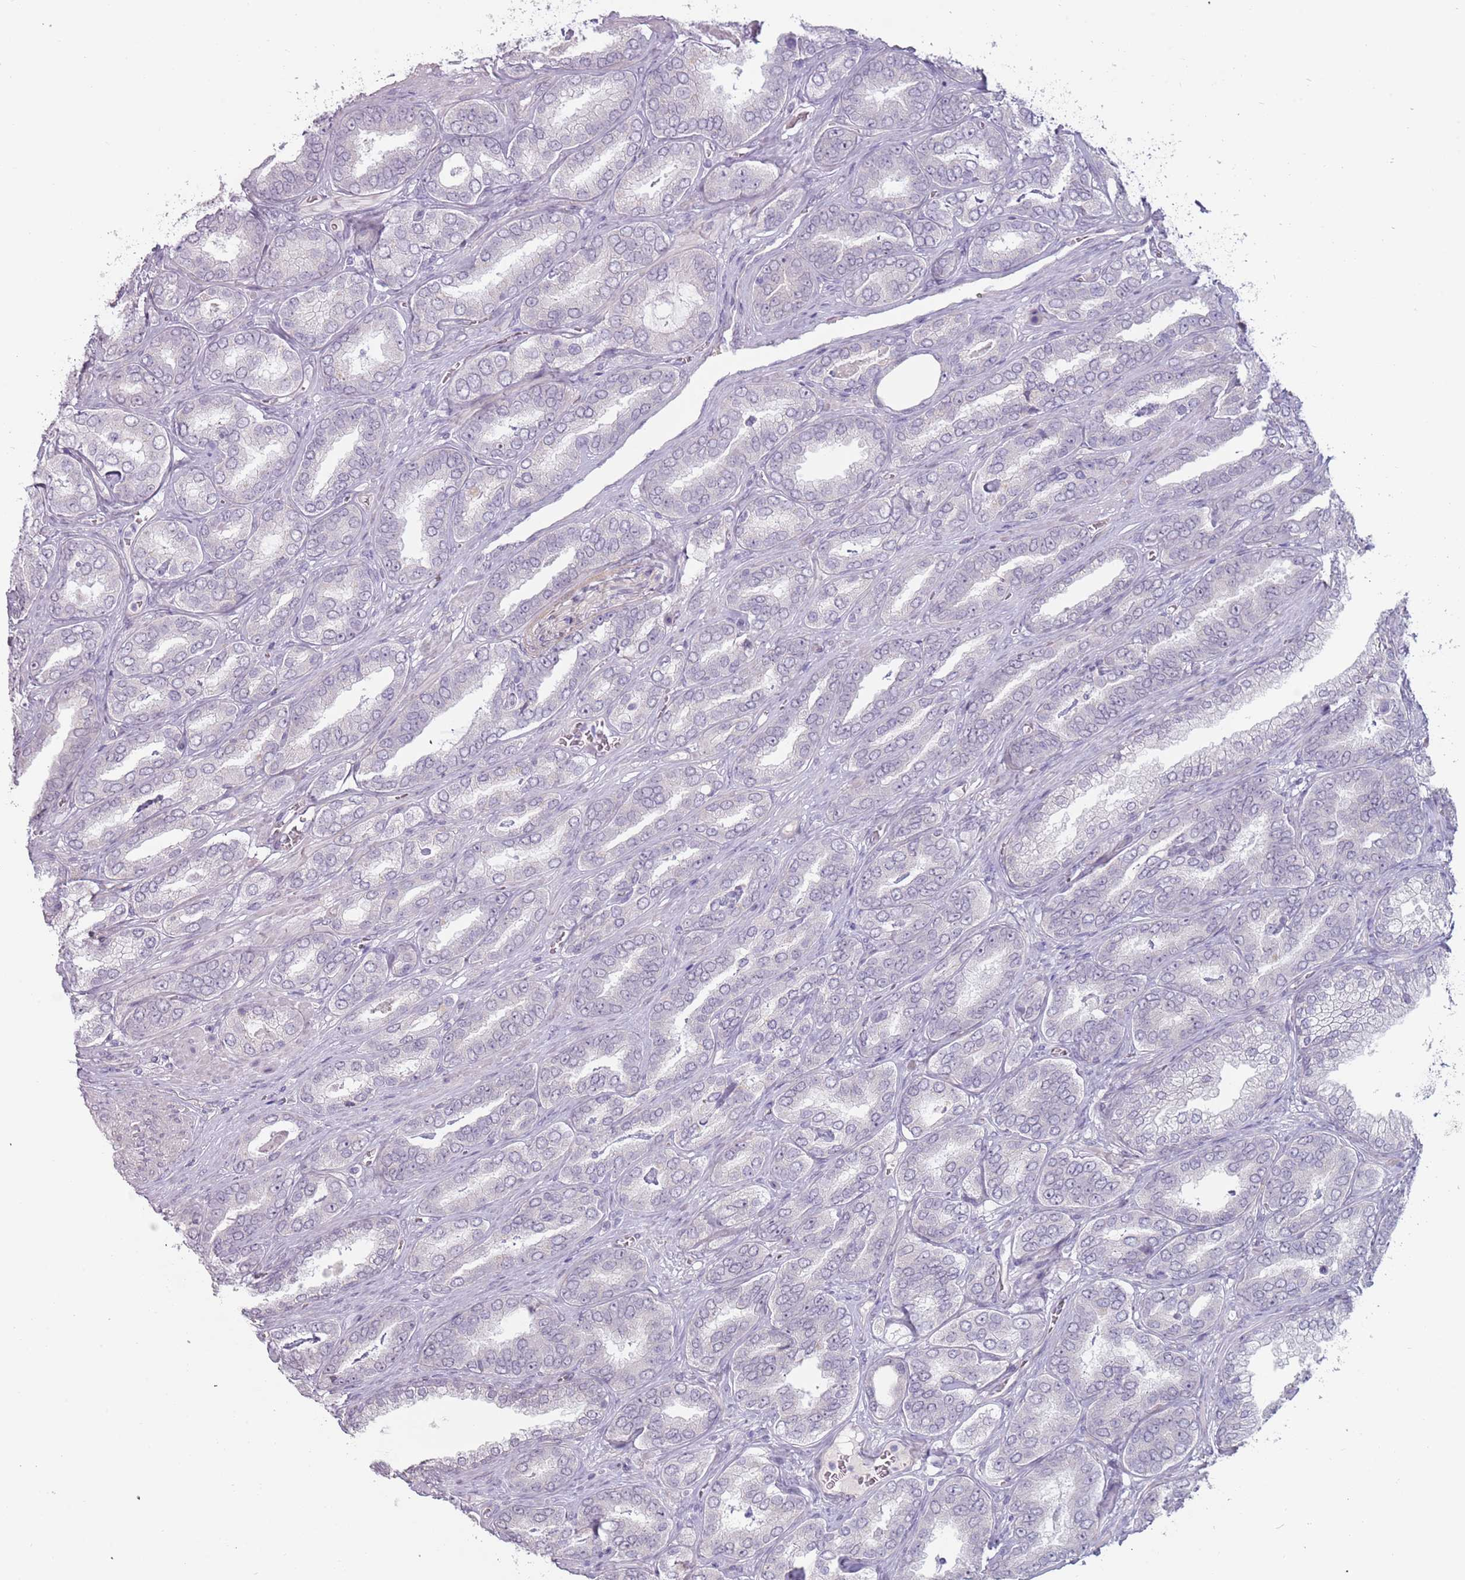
{"staining": {"intensity": "negative", "quantity": "none", "location": "none"}, "tissue": "prostate cancer", "cell_type": "Tumor cells", "image_type": "cancer", "snomed": [{"axis": "morphology", "description": "Adenocarcinoma, High grade"}, {"axis": "topography", "description": "Prostate"}], "caption": "Human prostate cancer (high-grade adenocarcinoma) stained for a protein using IHC exhibits no expression in tumor cells.", "gene": "RFX2", "patient": {"sex": "male", "age": 72}}